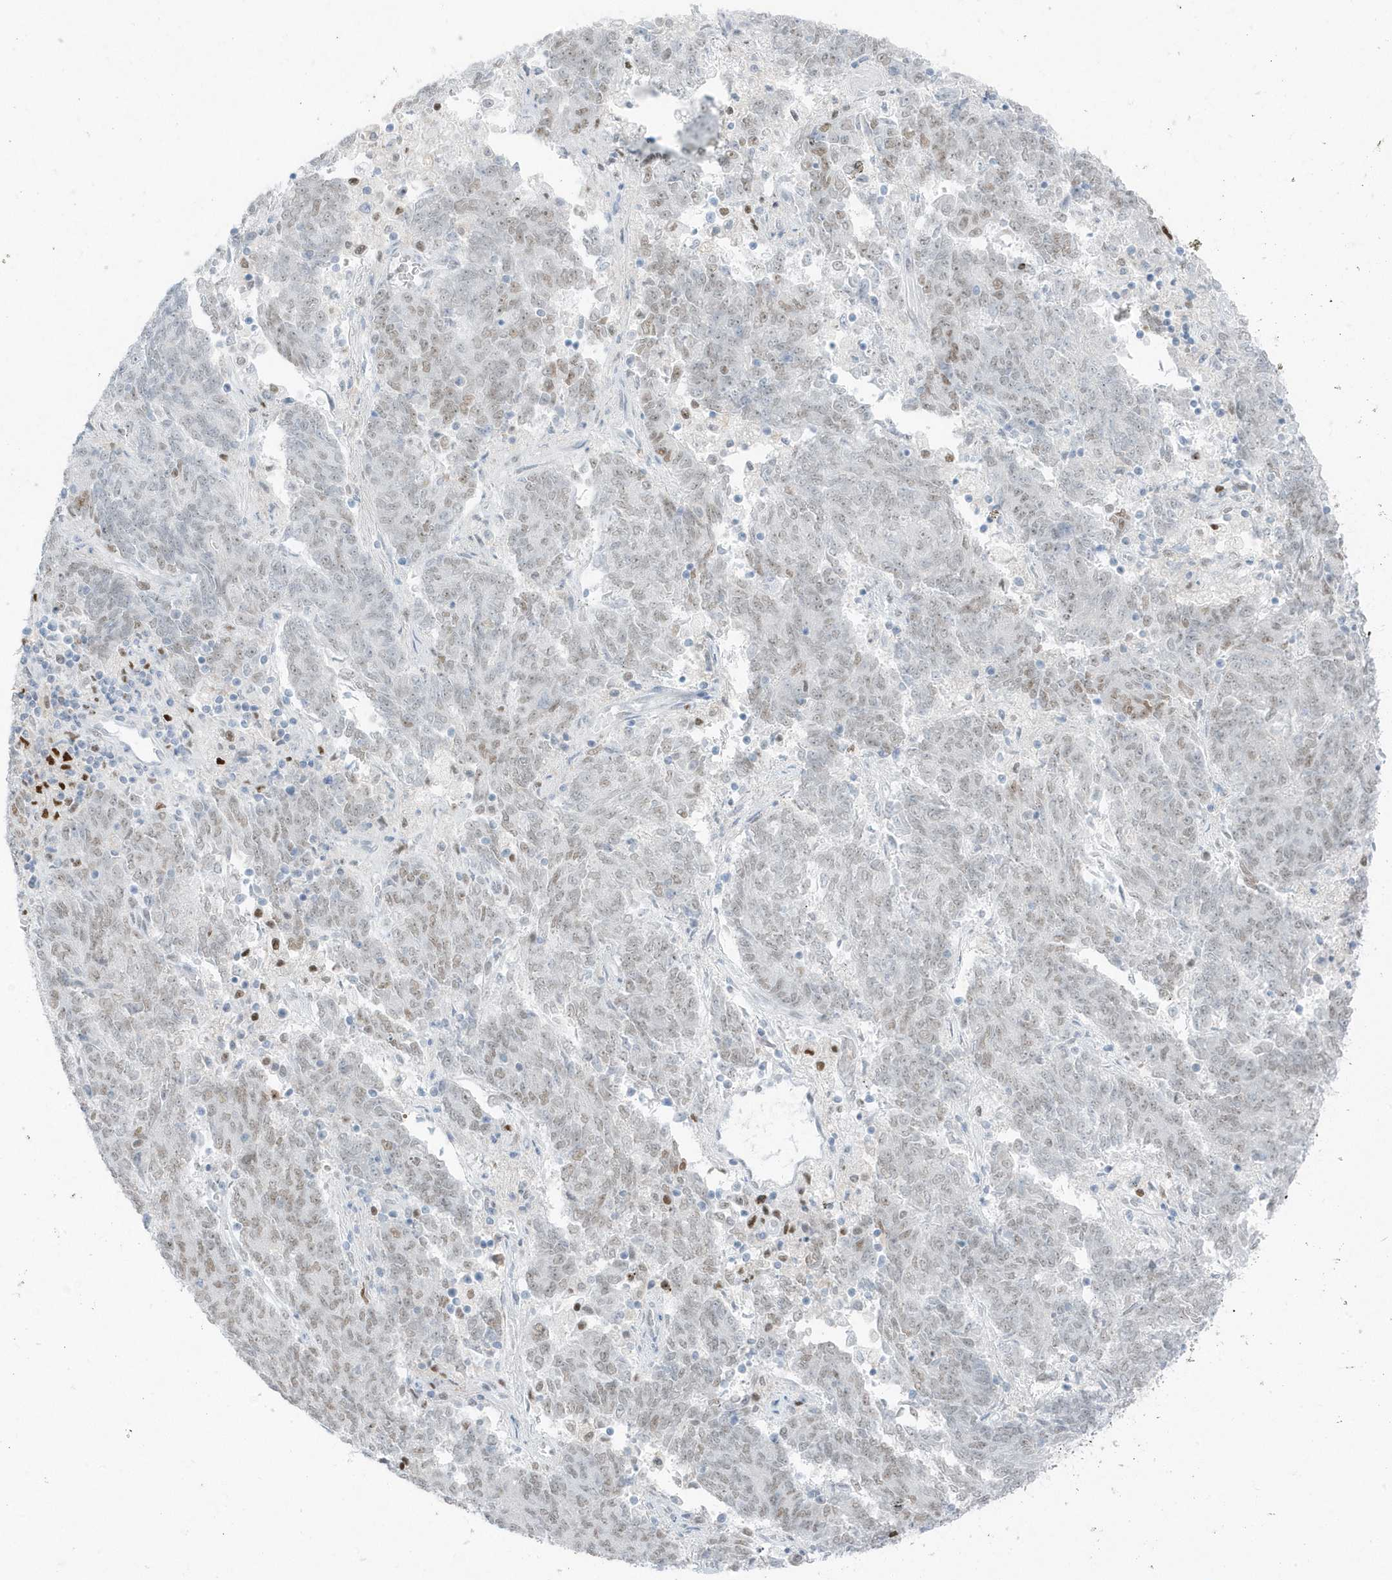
{"staining": {"intensity": "weak", "quantity": "25%-75%", "location": "nuclear"}, "tissue": "endometrial cancer", "cell_type": "Tumor cells", "image_type": "cancer", "snomed": [{"axis": "morphology", "description": "Adenocarcinoma, NOS"}, {"axis": "topography", "description": "Endometrium"}], "caption": "A micrograph showing weak nuclear positivity in approximately 25%-75% of tumor cells in endometrial cancer (adenocarcinoma), as visualized by brown immunohistochemical staining.", "gene": "SMIM34", "patient": {"sex": "female", "age": 80}}